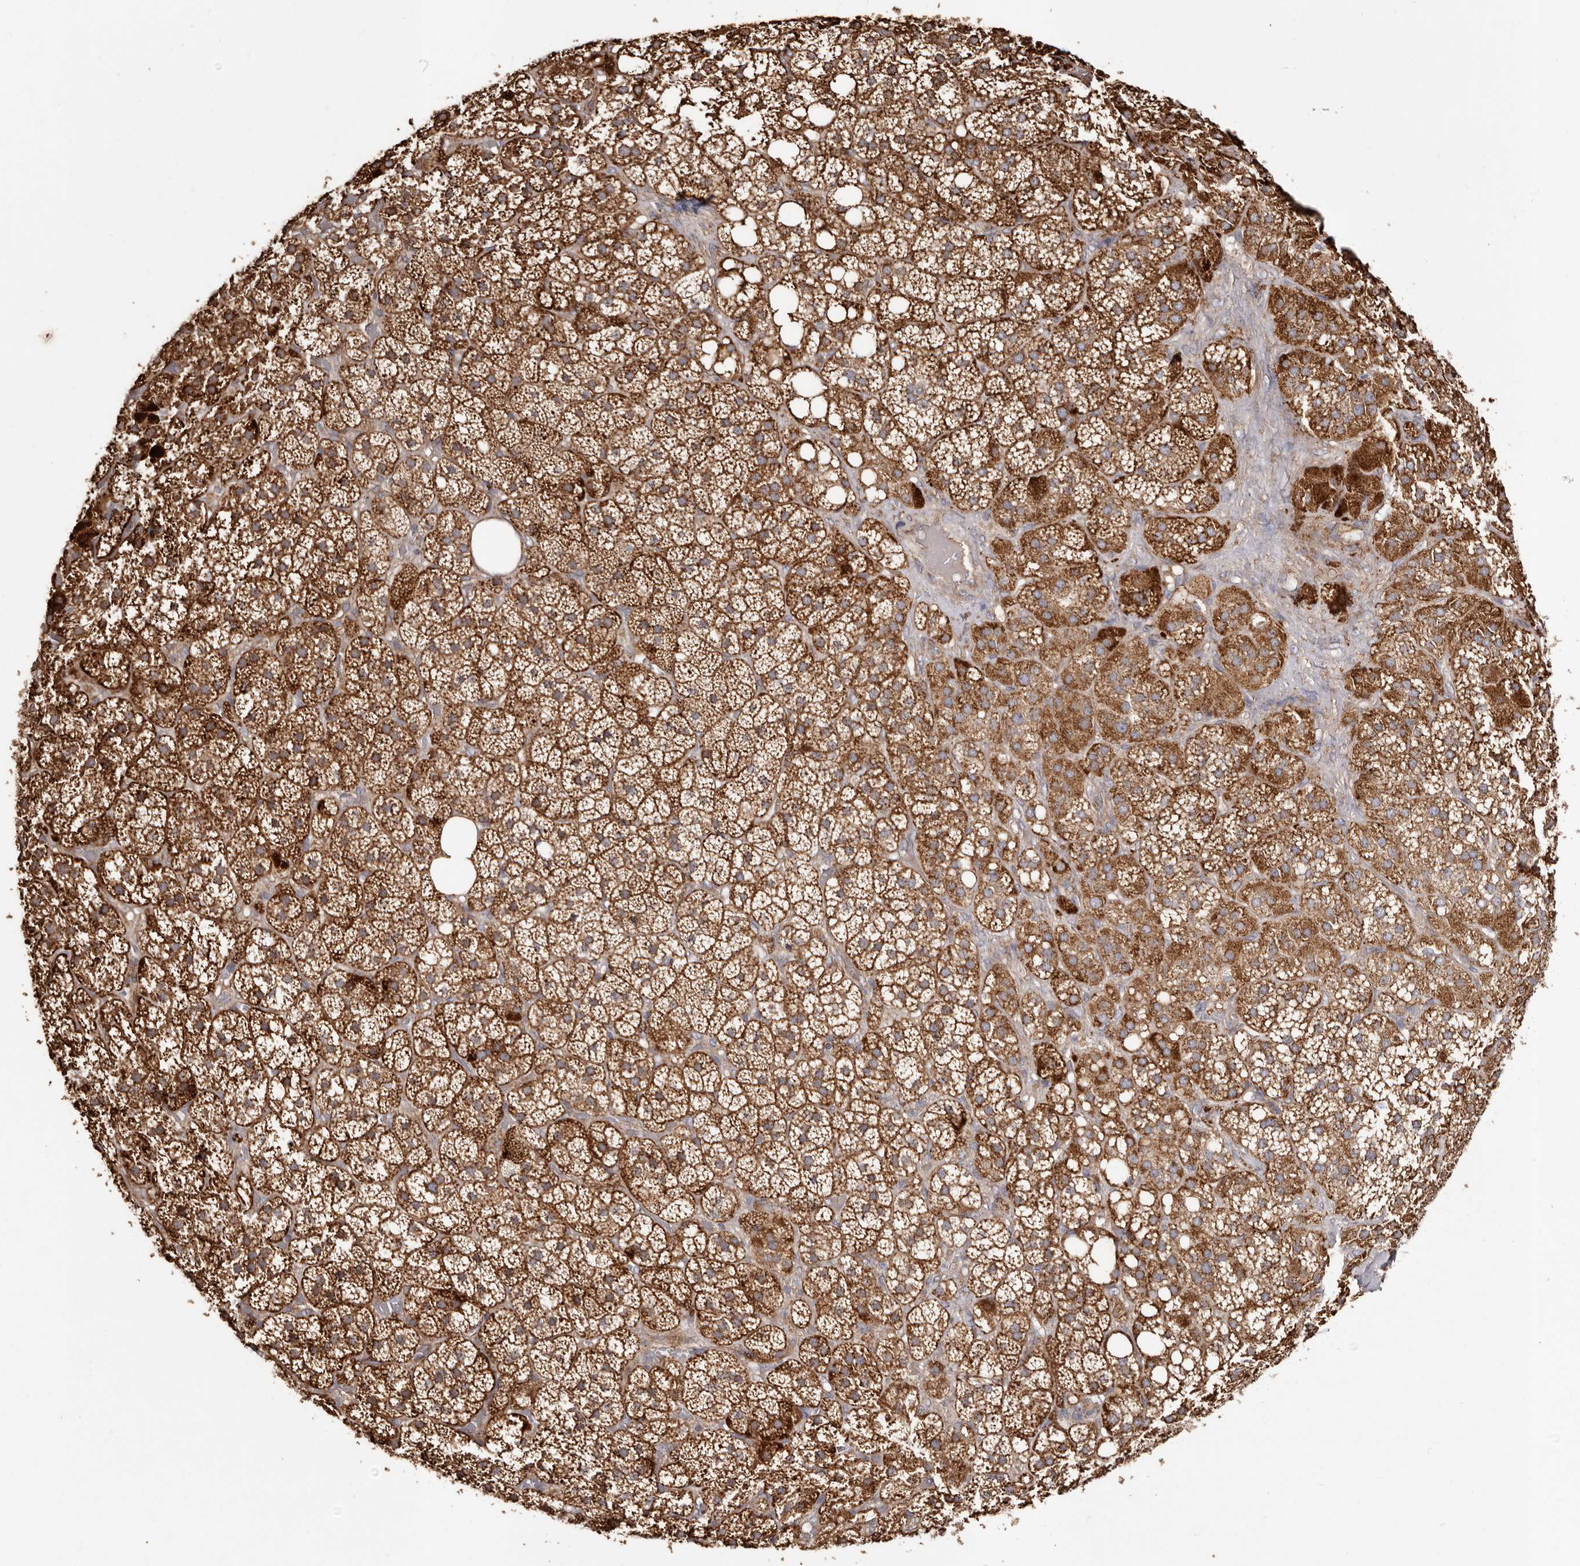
{"staining": {"intensity": "strong", "quantity": ">75%", "location": "cytoplasmic/membranous"}, "tissue": "adrenal gland", "cell_type": "Glandular cells", "image_type": "normal", "snomed": [{"axis": "morphology", "description": "Normal tissue, NOS"}, {"axis": "topography", "description": "Adrenal gland"}], "caption": "Strong cytoplasmic/membranous protein staining is identified in approximately >75% of glandular cells in adrenal gland. (DAB IHC, brown staining for protein, blue staining for nuclei).", "gene": "MACC1", "patient": {"sex": "female", "age": 59}}